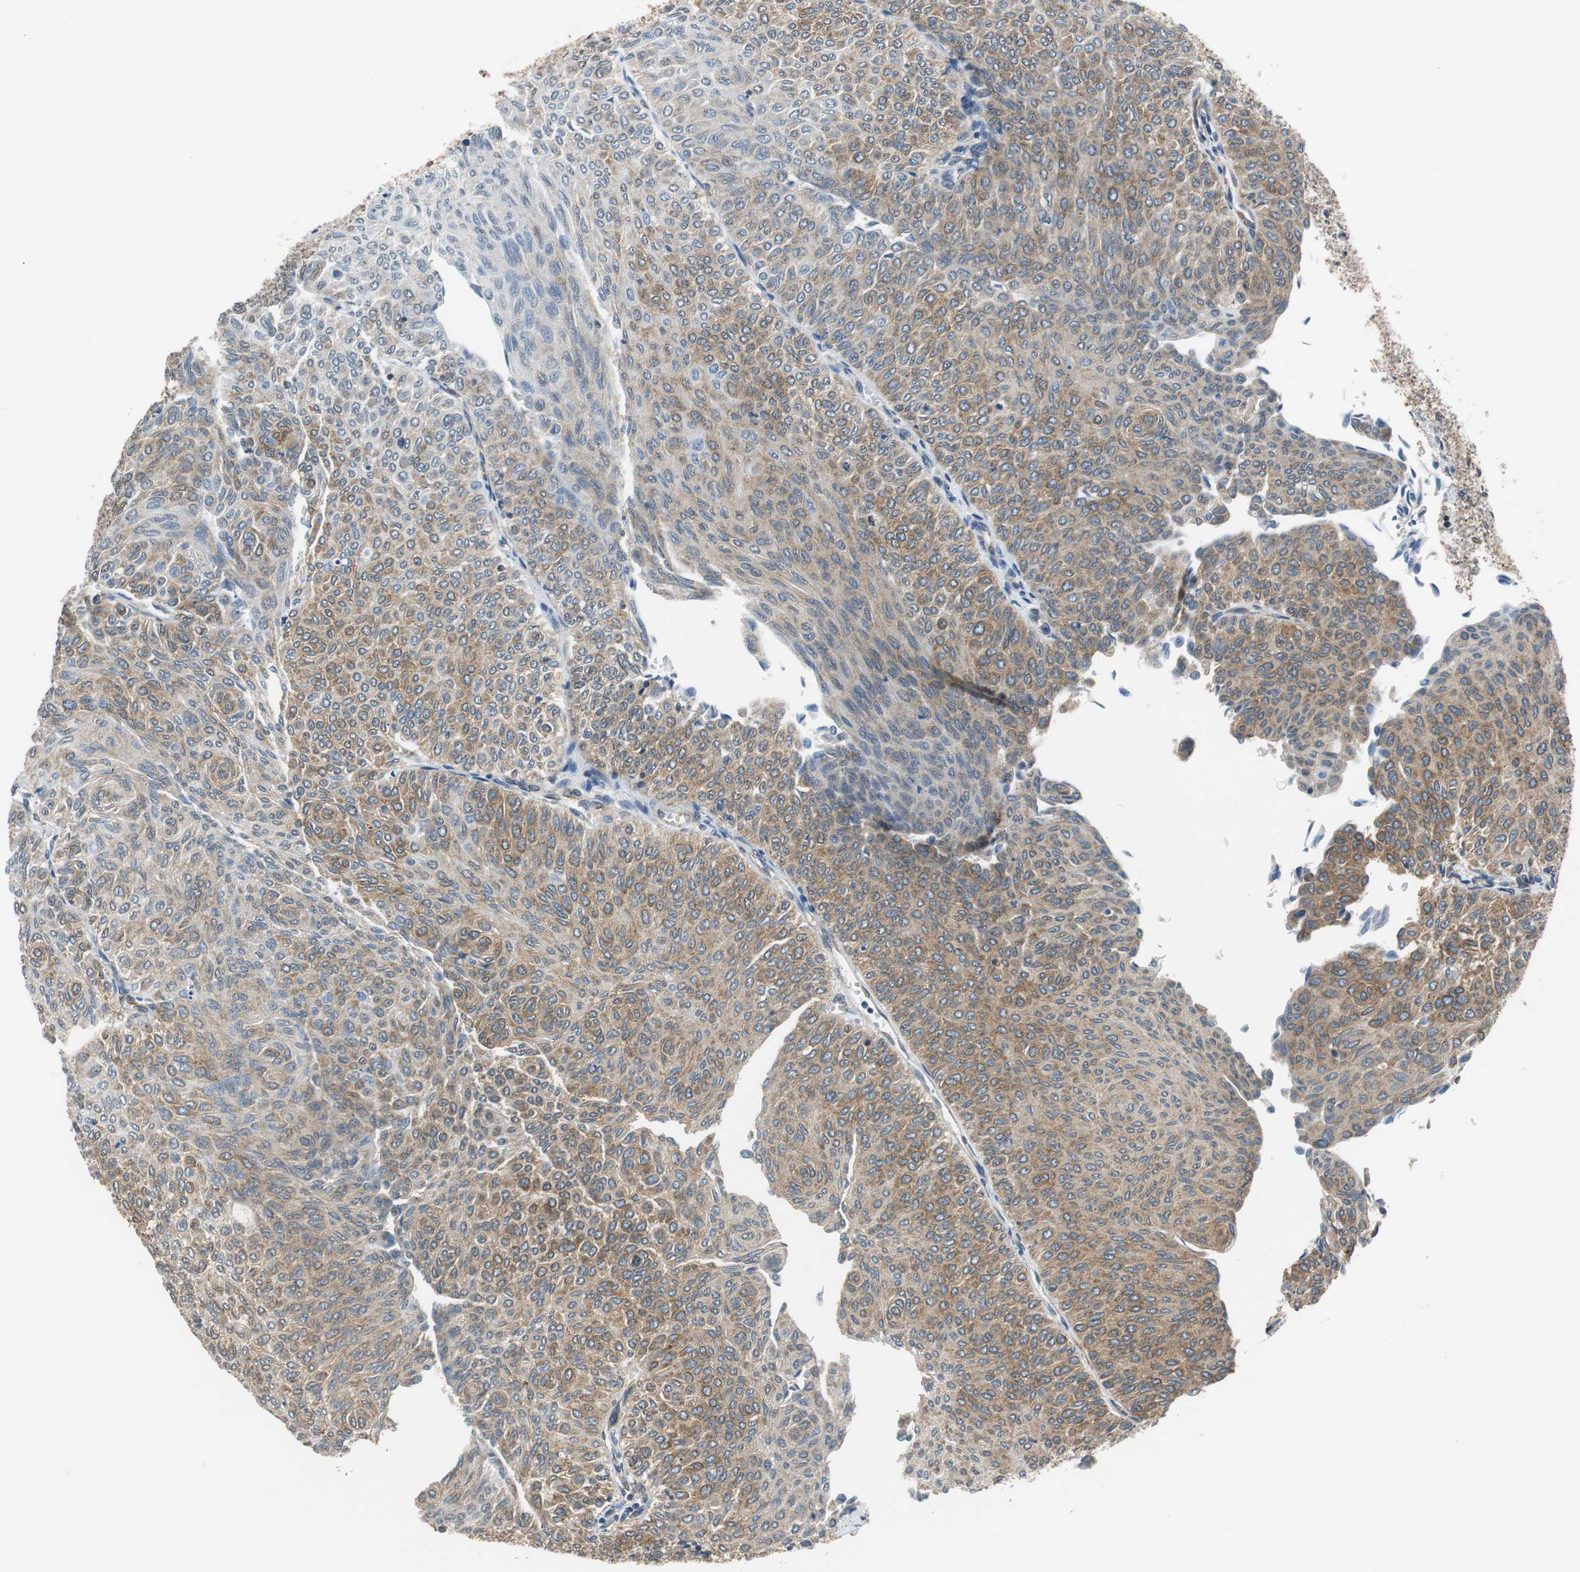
{"staining": {"intensity": "moderate", "quantity": ">75%", "location": "cytoplasmic/membranous"}, "tissue": "urothelial cancer", "cell_type": "Tumor cells", "image_type": "cancer", "snomed": [{"axis": "morphology", "description": "Urothelial carcinoma, Low grade"}, {"axis": "topography", "description": "Urinary bladder"}], "caption": "Tumor cells demonstrate medium levels of moderate cytoplasmic/membranous positivity in approximately >75% of cells in human urothelial cancer.", "gene": "CNOT3", "patient": {"sex": "male", "age": 78}}